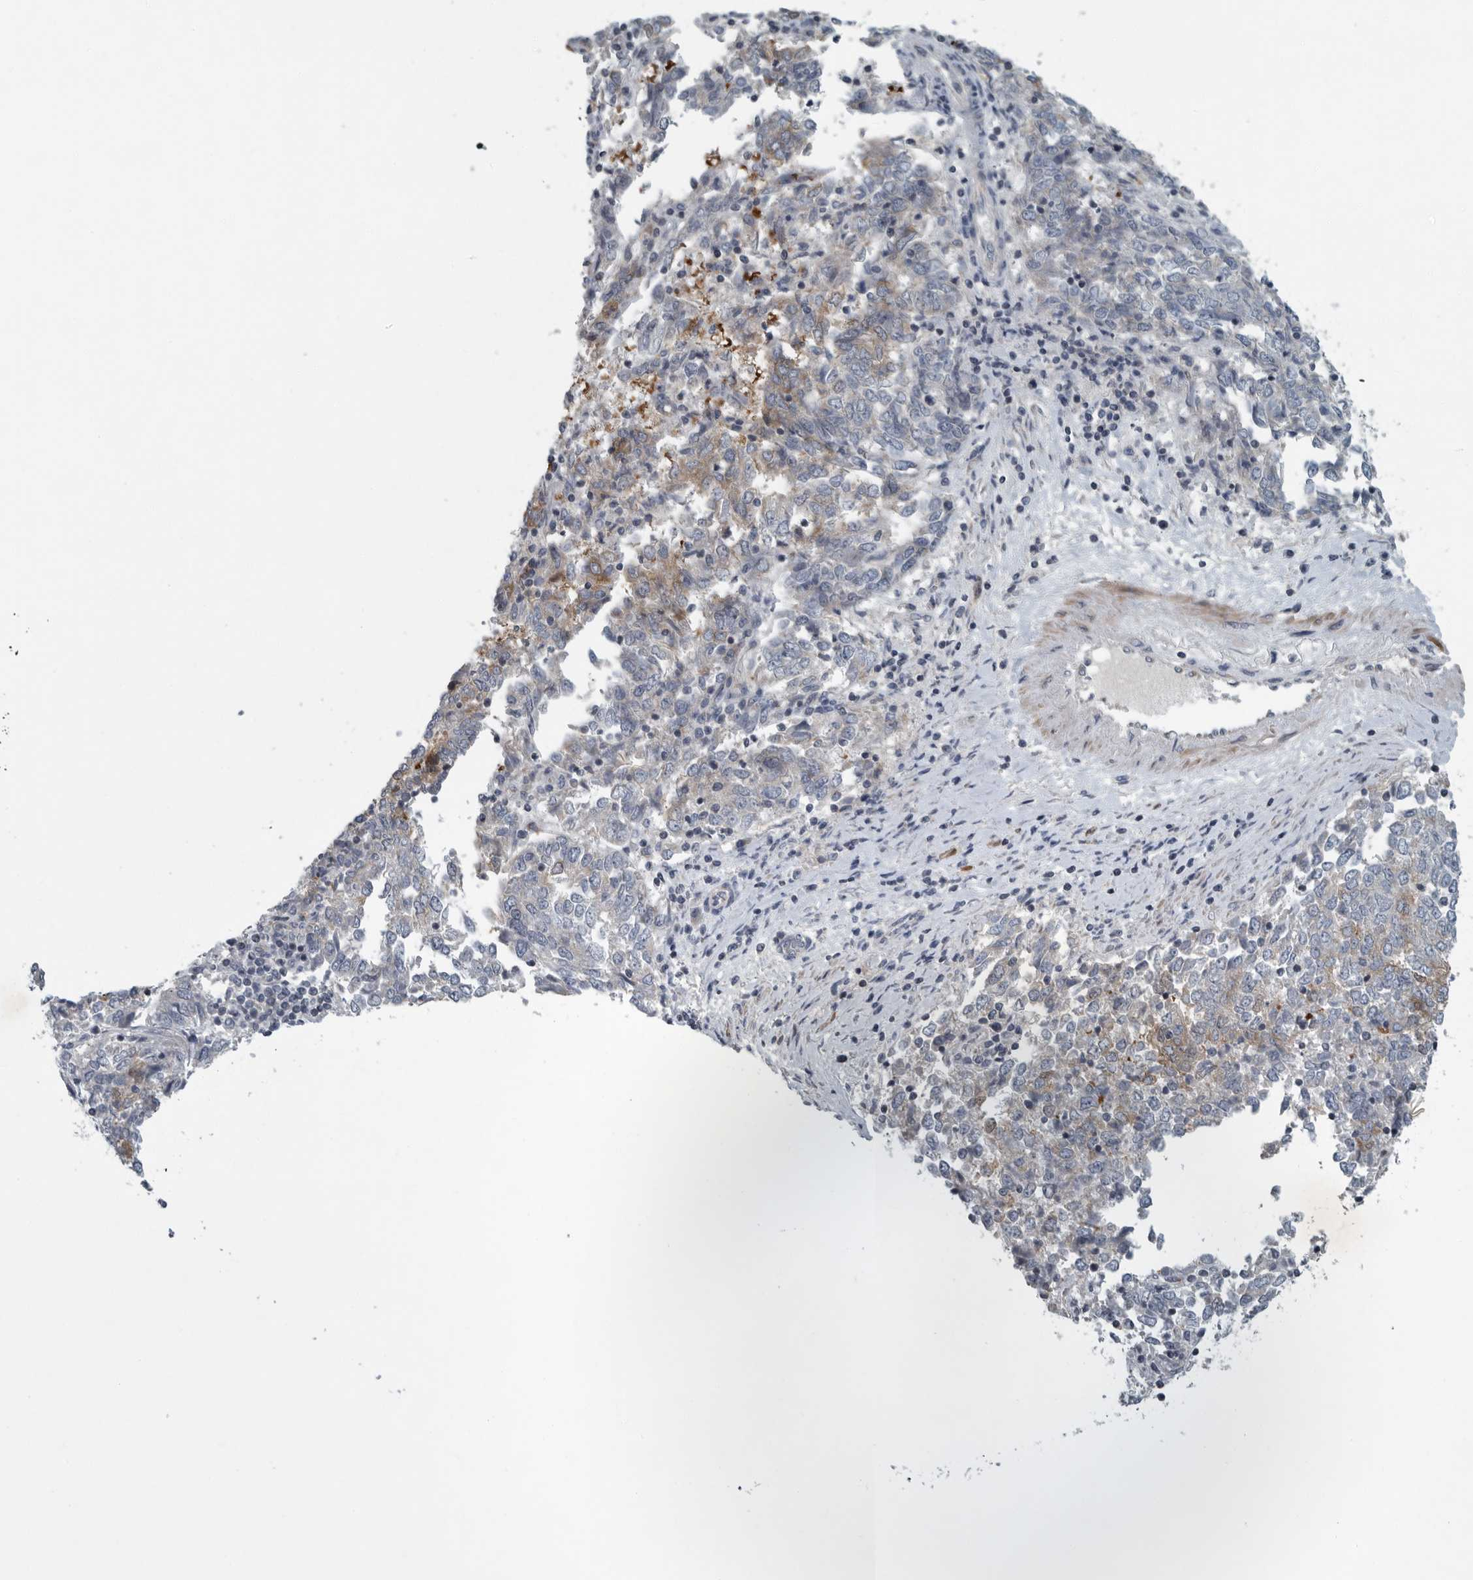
{"staining": {"intensity": "weak", "quantity": "<25%", "location": "cytoplasmic/membranous"}, "tissue": "endometrial cancer", "cell_type": "Tumor cells", "image_type": "cancer", "snomed": [{"axis": "morphology", "description": "Adenocarcinoma, NOS"}, {"axis": "topography", "description": "Endometrium"}], "caption": "Immunohistochemistry (IHC) image of neoplastic tissue: endometrial cancer (adenocarcinoma) stained with DAB reveals no significant protein staining in tumor cells.", "gene": "MPP3", "patient": {"sex": "female", "age": 80}}